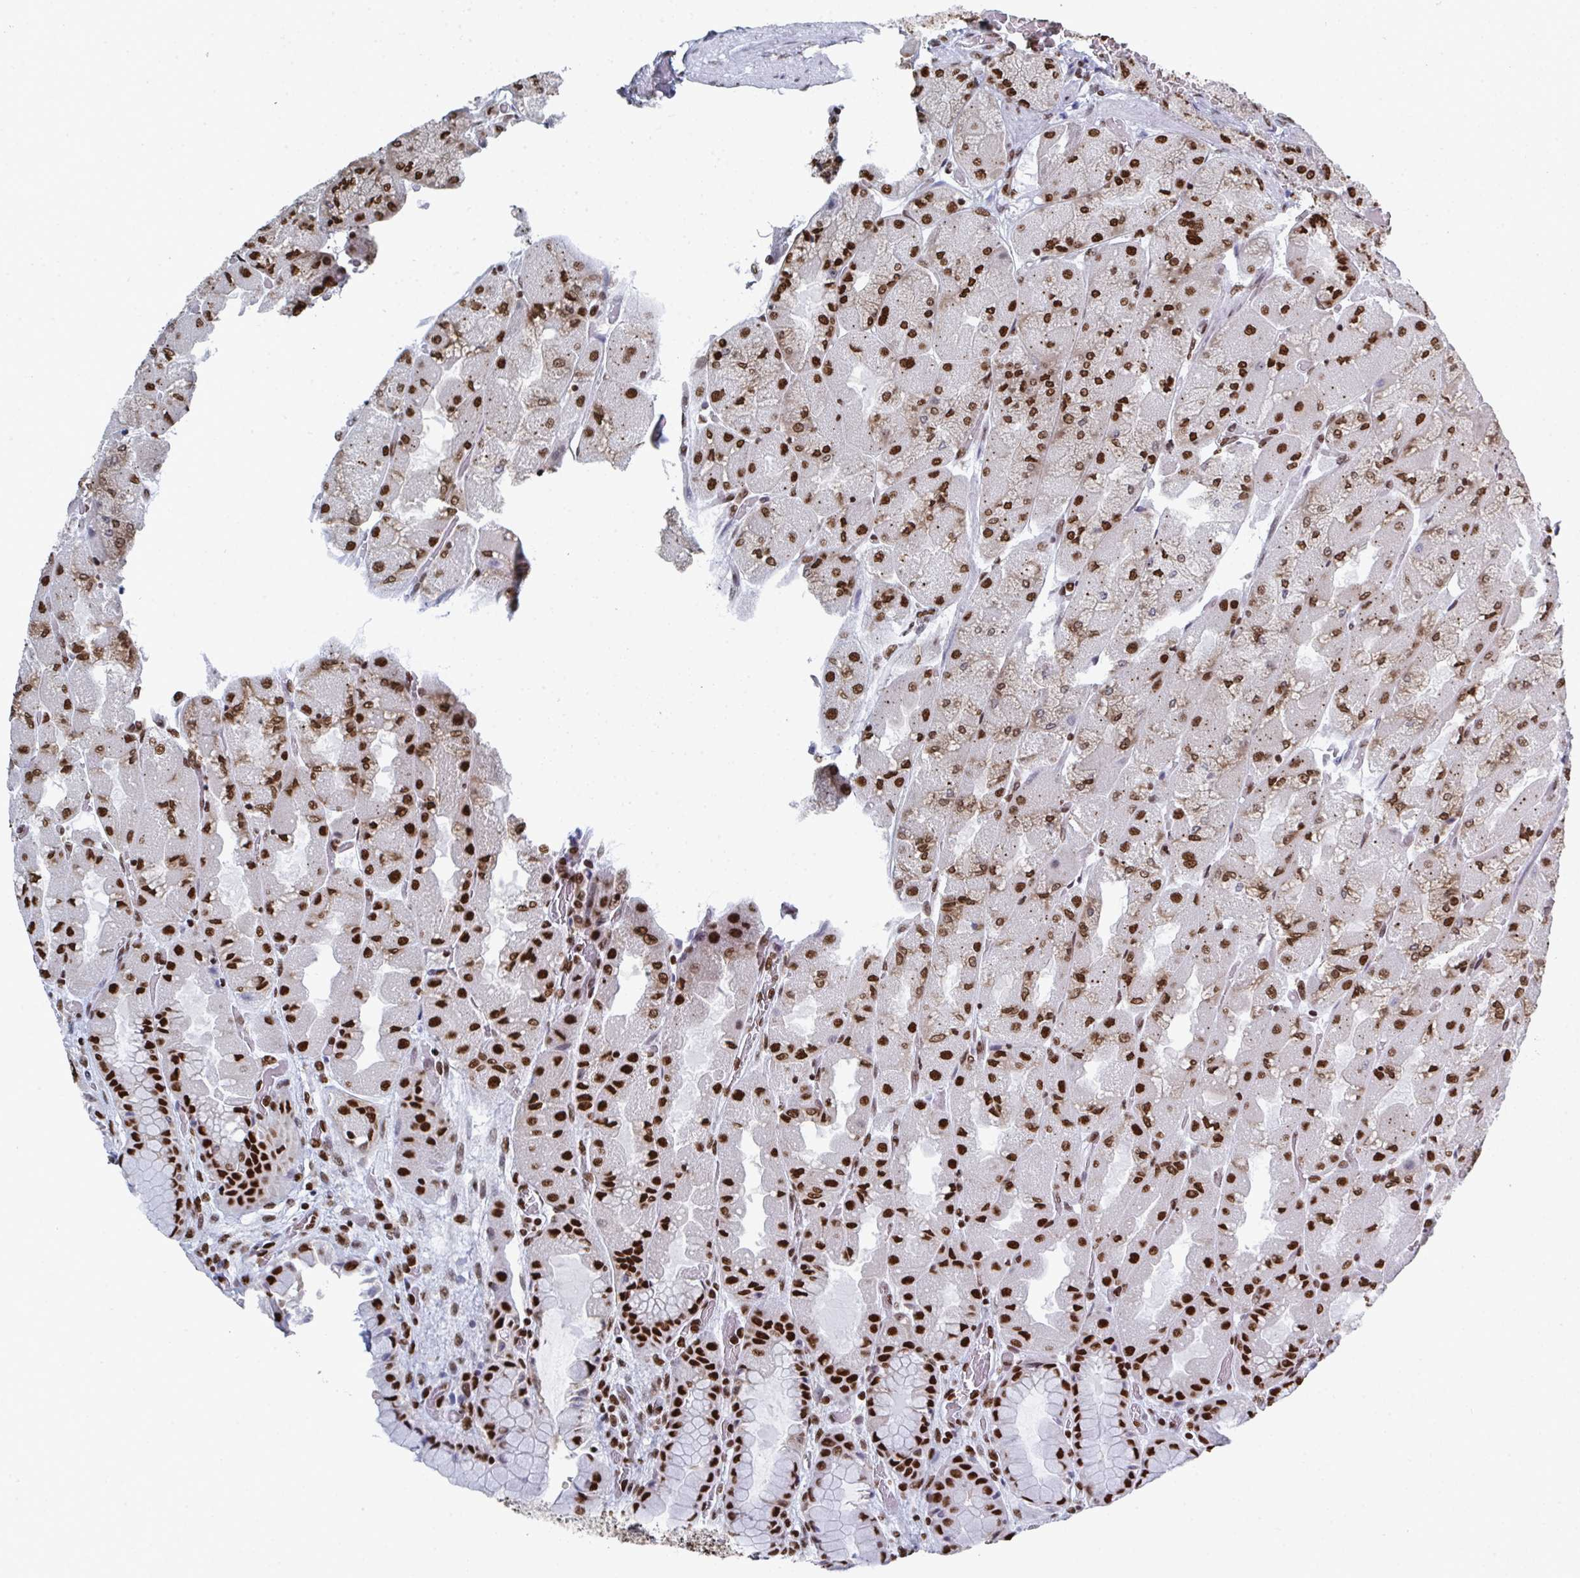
{"staining": {"intensity": "strong", "quantity": ">75%", "location": "nuclear"}, "tissue": "stomach", "cell_type": "Glandular cells", "image_type": "normal", "snomed": [{"axis": "morphology", "description": "Normal tissue, NOS"}, {"axis": "topography", "description": "Stomach"}], "caption": "IHC photomicrograph of normal stomach: human stomach stained using immunohistochemistry (IHC) shows high levels of strong protein expression localized specifically in the nuclear of glandular cells, appearing as a nuclear brown color.", "gene": "GAR1", "patient": {"sex": "female", "age": 61}}